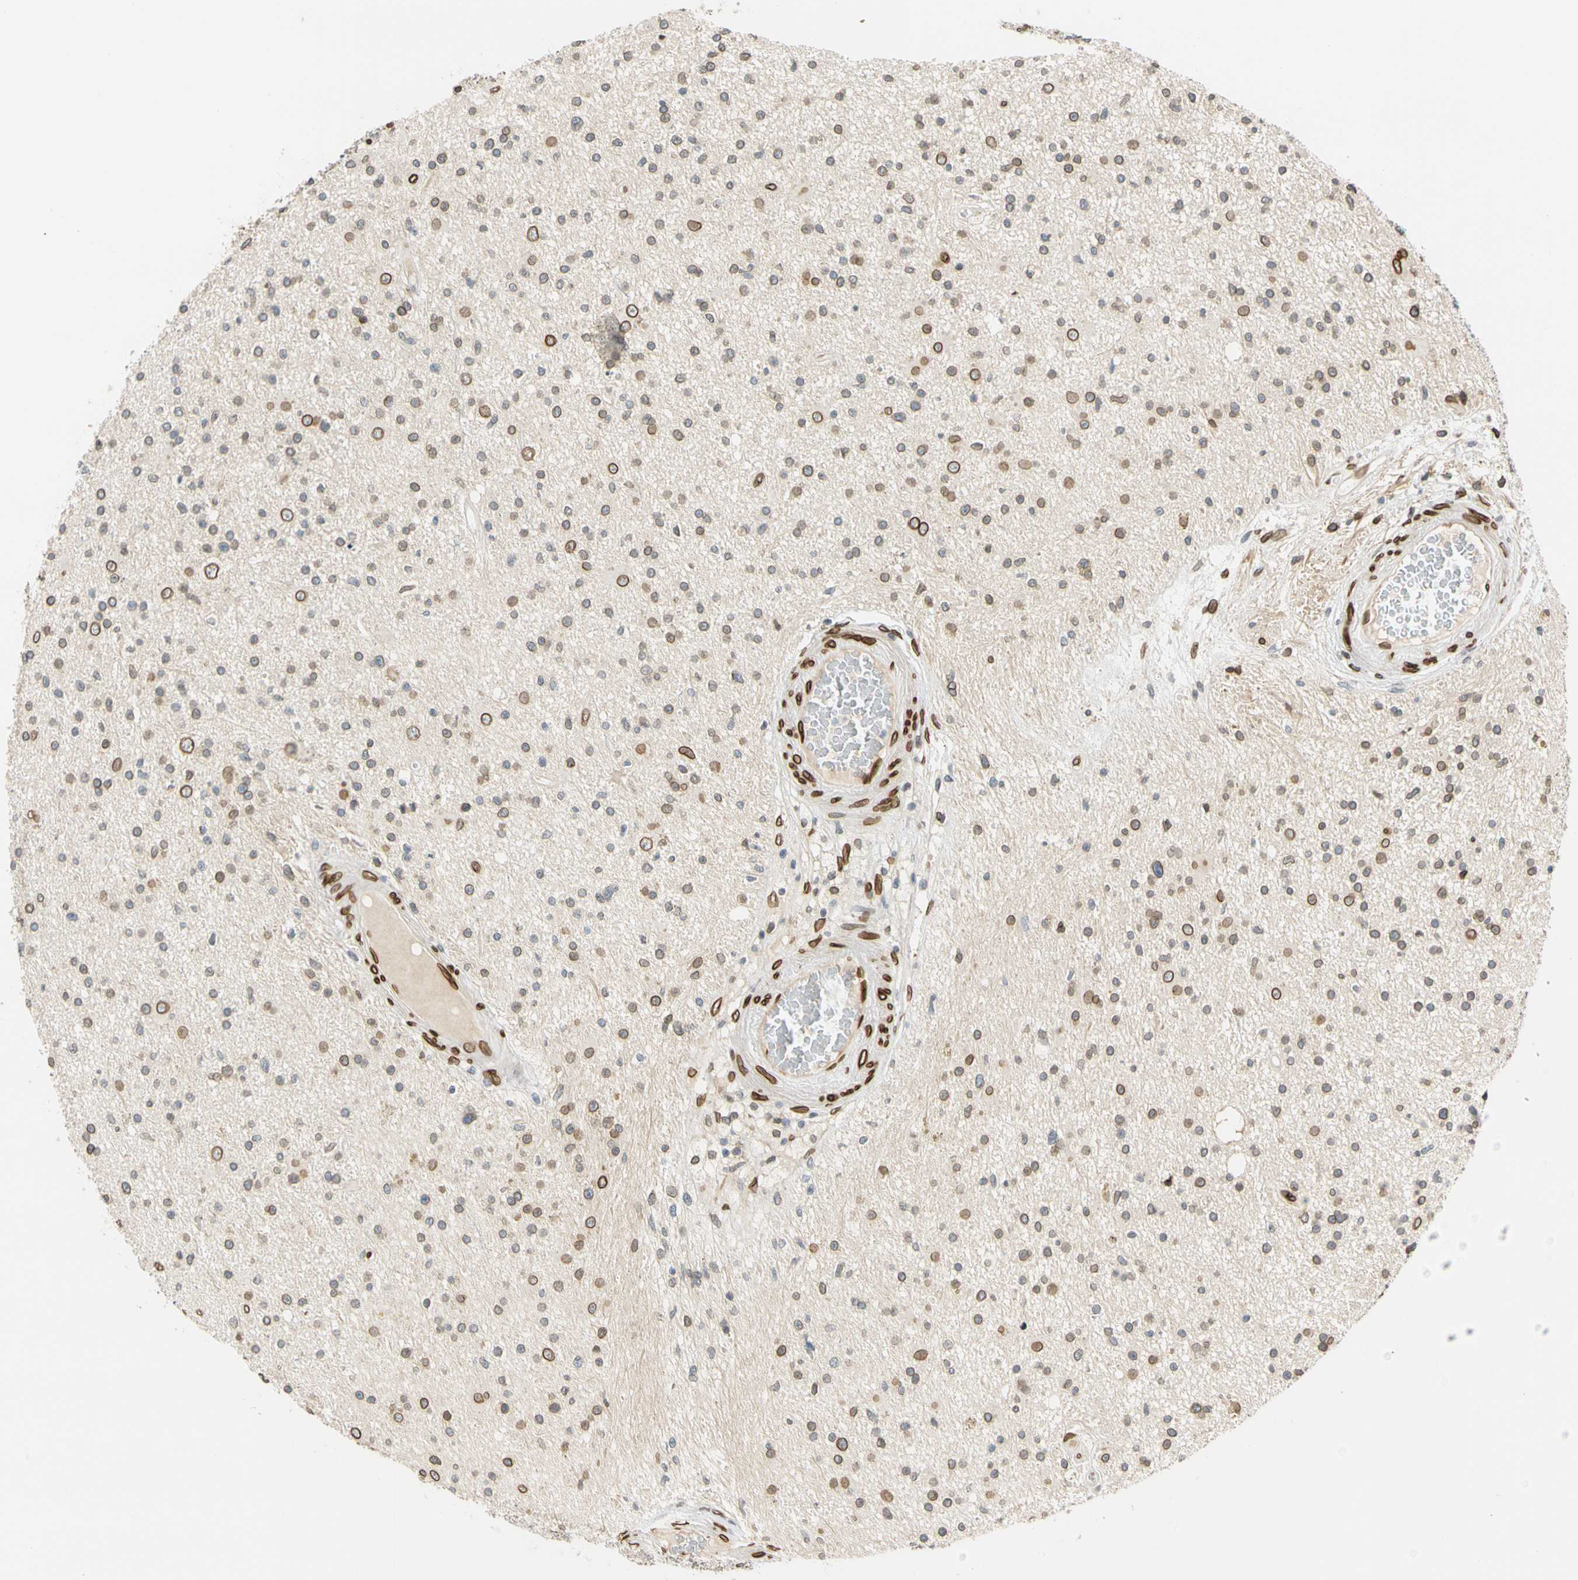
{"staining": {"intensity": "moderate", "quantity": ">75%", "location": "cytoplasmic/membranous,nuclear"}, "tissue": "glioma", "cell_type": "Tumor cells", "image_type": "cancer", "snomed": [{"axis": "morphology", "description": "Glioma, malignant, High grade"}, {"axis": "topography", "description": "Brain"}], "caption": "Immunohistochemical staining of human malignant glioma (high-grade) demonstrates medium levels of moderate cytoplasmic/membranous and nuclear protein staining in approximately >75% of tumor cells.", "gene": "SUN1", "patient": {"sex": "male", "age": 33}}